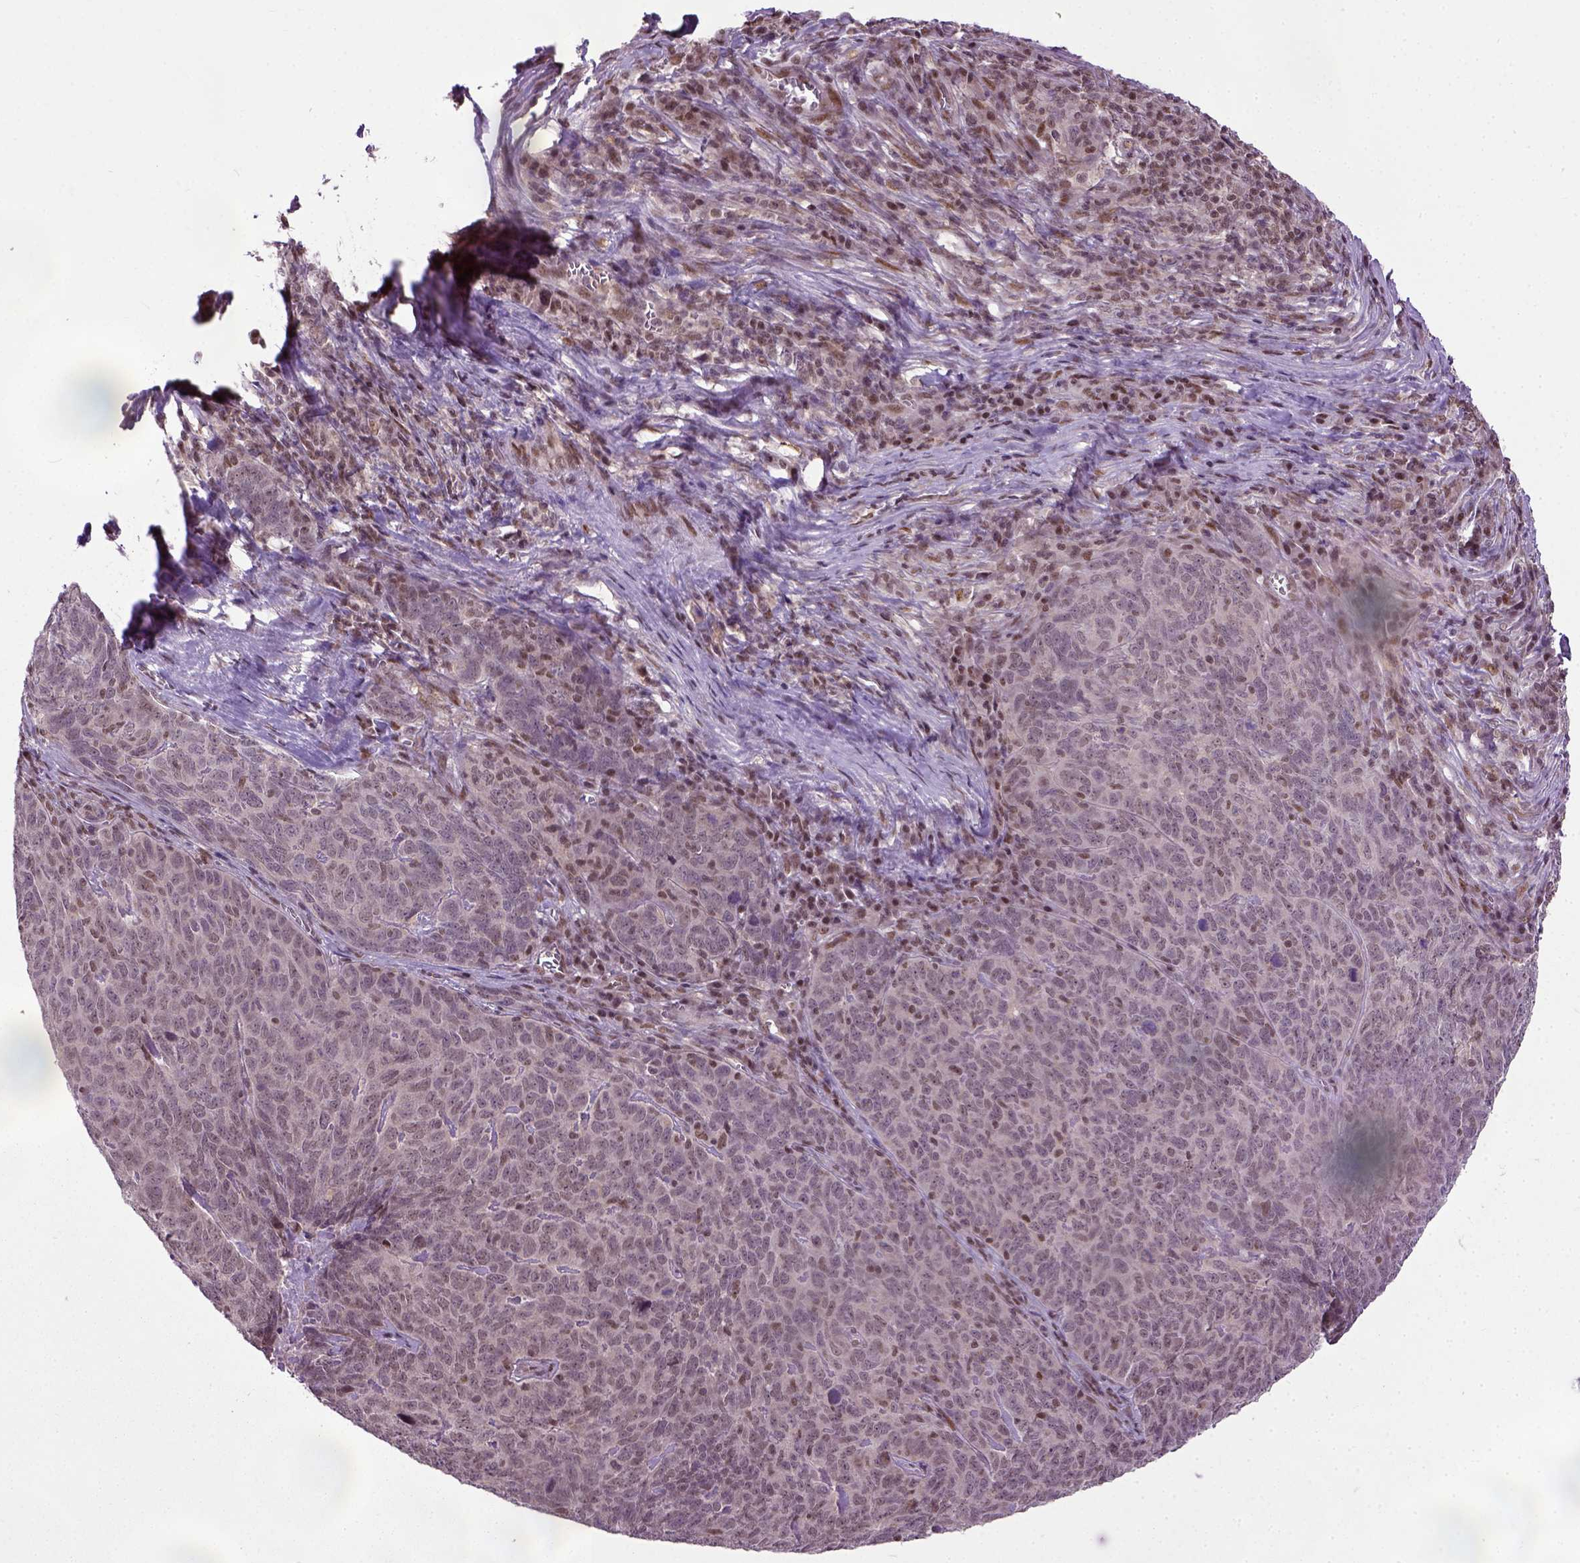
{"staining": {"intensity": "weak", "quantity": ">75%", "location": "nuclear"}, "tissue": "skin cancer", "cell_type": "Tumor cells", "image_type": "cancer", "snomed": [{"axis": "morphology", "description": "Squamous cell carcinoma, NOS"}, {"axis": "topography", "description": "Skin"}, {"axis": "topography", "description": "Anal"}], "caption": "Skin cancer (squamous cell carcinoma) stained with a protein marker reveals weak staining in tumor cells.", "gene": "UBA3", "patient": {"sex": "female", "age": 51}}